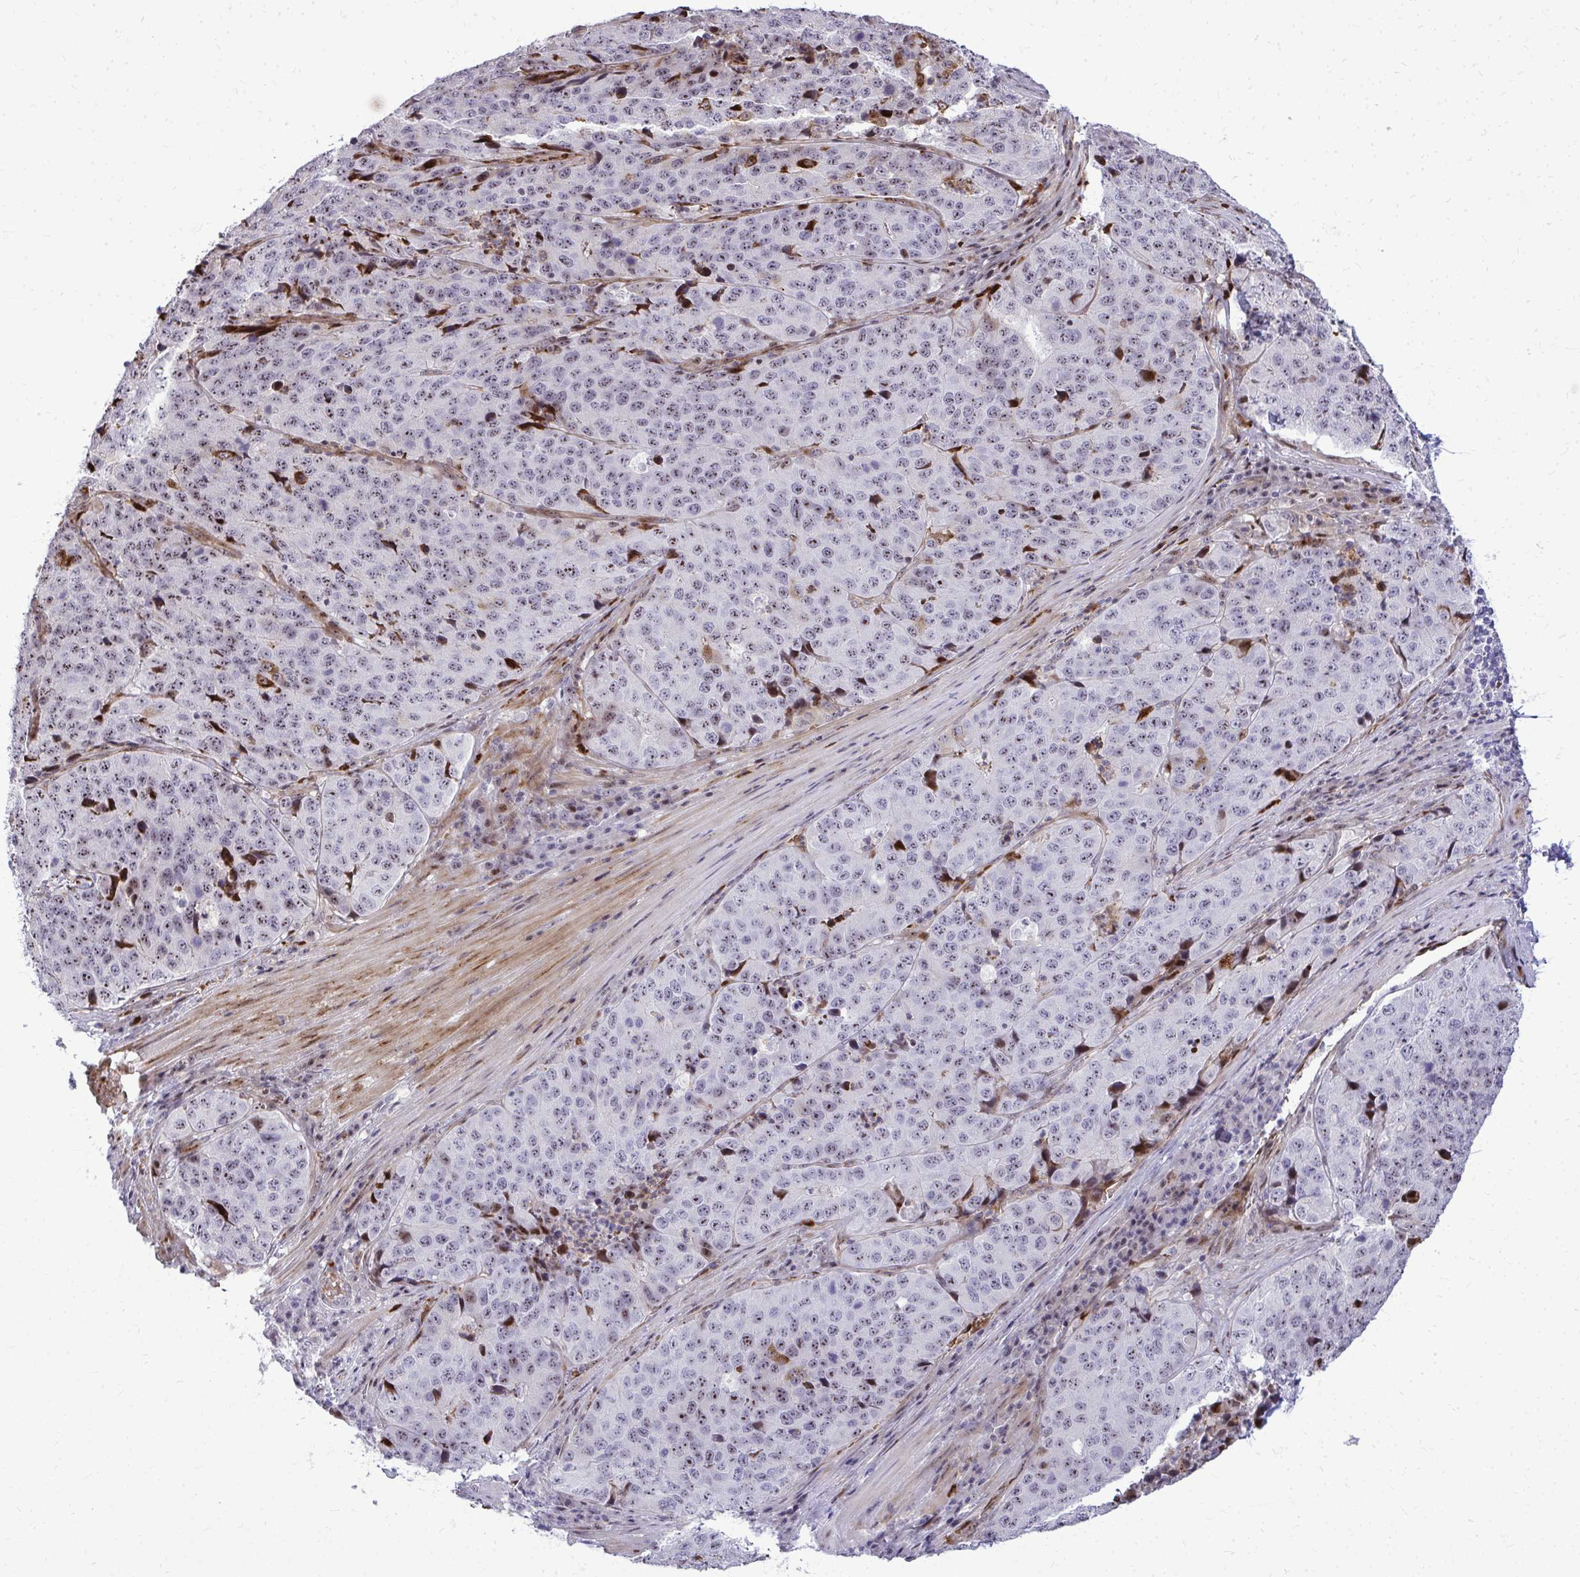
{"staining": {"intensity": "strong", "quantity": "<25%", "location": "nuclear"}, "tissue": "stomach cancer", "cell_type": "Tumor cells", "image_type": "cancer", "snomed": [{"axis": "morphology", "description": "Adenocarcinoma, NOS"}, {"axis": "topography", "description": "Stomach"}], "caption": "There is medium levels of strong nuclear staining in tumor cells of stomach cancer, as demonstrated by immunohistochemical staining (brown color).", "gene": "DLX4", "patient": {"sex": "male", "age": 71}}